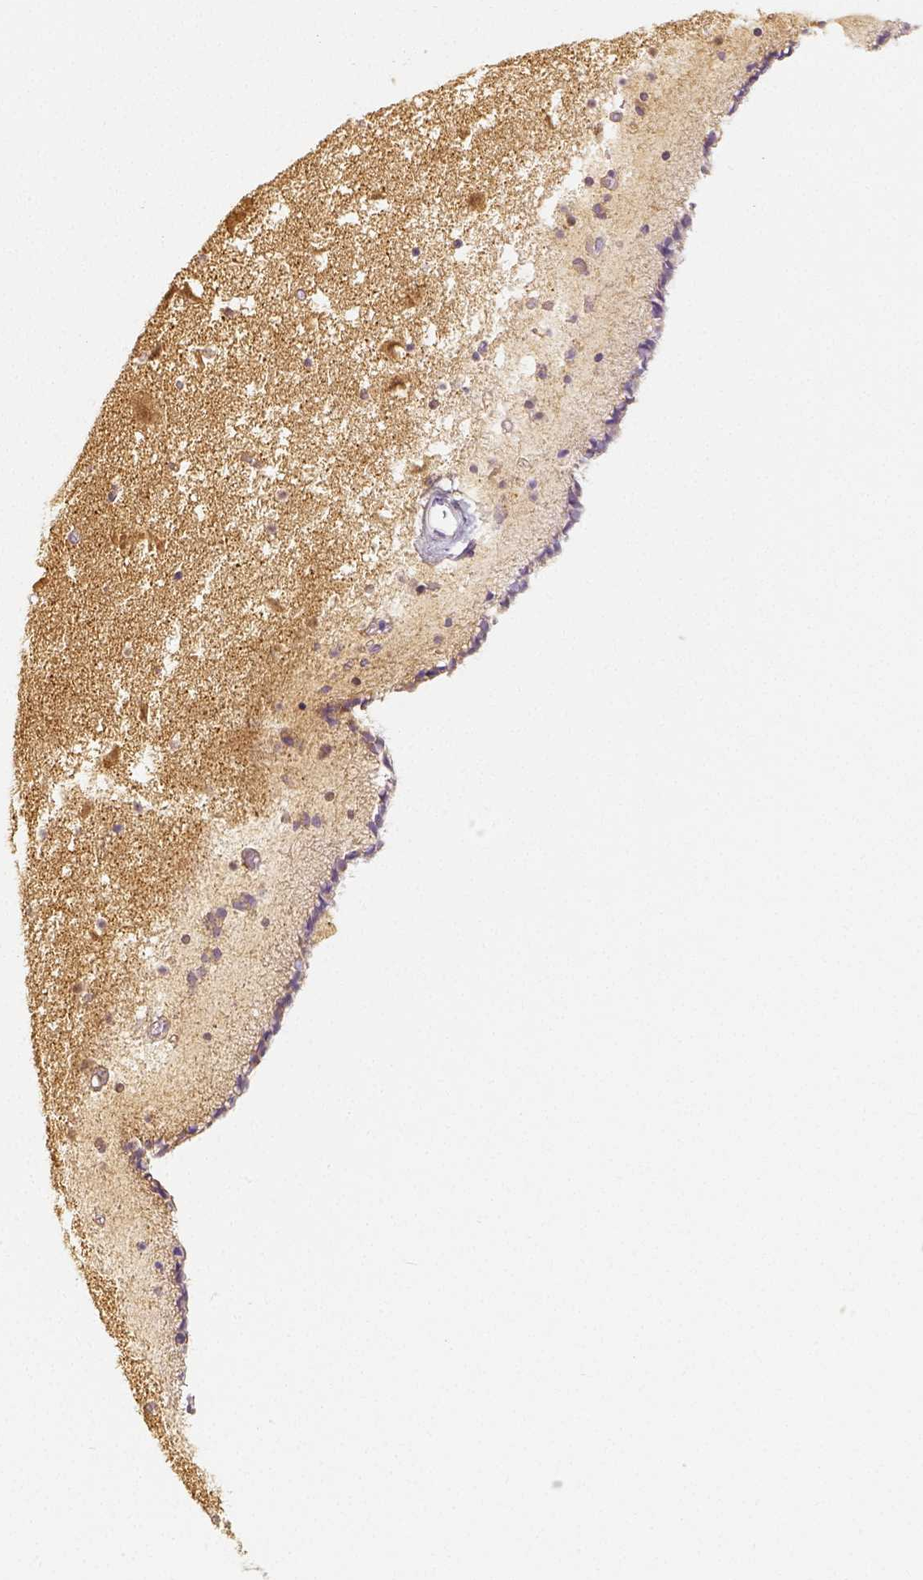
{"staining": {"intensity": "negative", "quantity": "none", "location": "none"}, "tissue": "caudate", "cell_type": "Glial cells", "image_type": "normal", "snomed": [{"axis": "morphology", "description": "Normal tissue, NOS"}, {"axis": "topography", "description": "Lateral ventricle wall"}], "caption": "The micrograph demonstrates no significant expression in glial cells of caudate.", "gene": "NECAB2", "patient": {"sex": "female", "age": 42}}